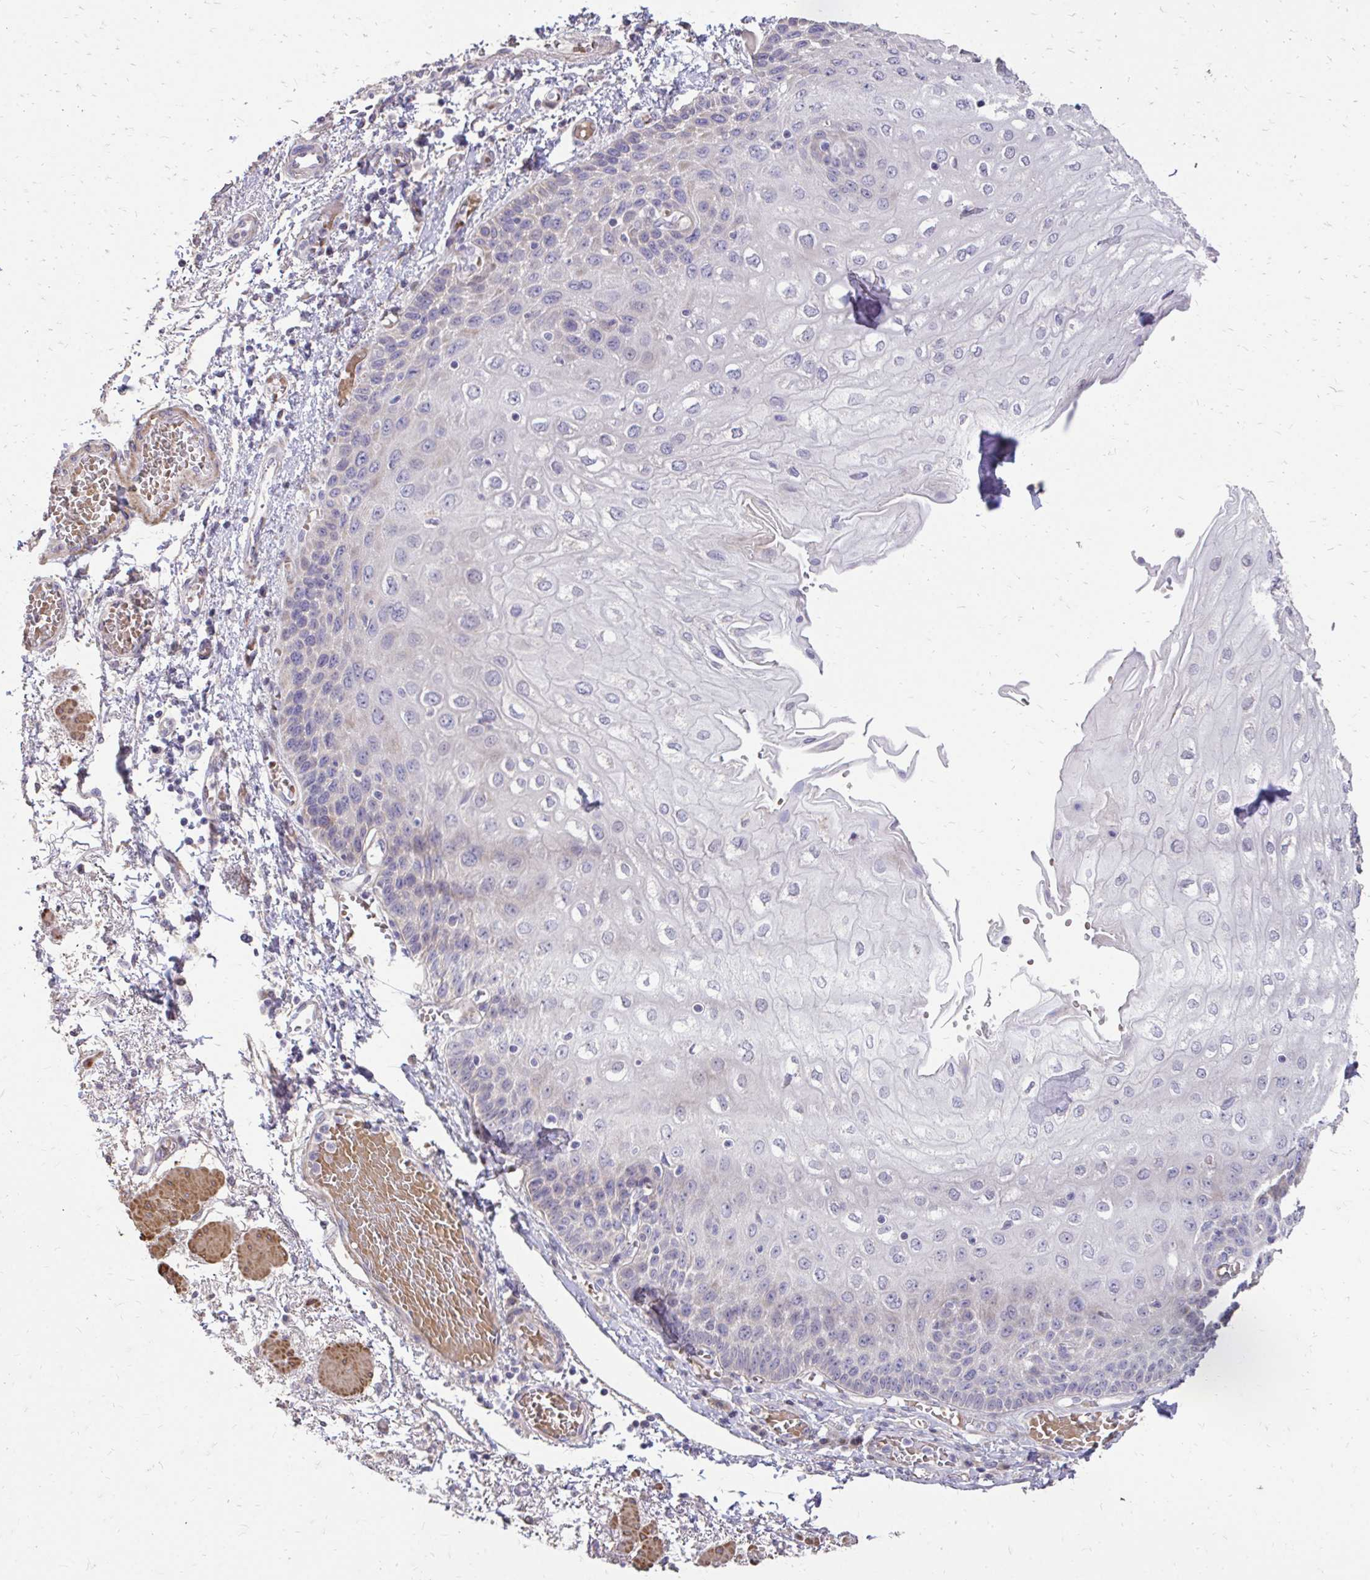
{"staining": {"intensity": "negative", "quantity": "none", "location": "none"}, "tissue": "esophagus", "cell_type": "Squamous epithelial cells", "image_type": "normal", "snomed": [{"axis": "morphology", "description": "Normal tissue, NOS"}, {"axis": "morphology", "description": "Adenocarcinoma, NOS"}, {"axis": "topography", "description": "Esophagus"}], "caption": "Immunohistochemical staining of unremarkable human esophagus displays no significant positivity in squamous epithelial cells.", "gene": "MYORG", "patient": {"sex": "male", "age": 81}}